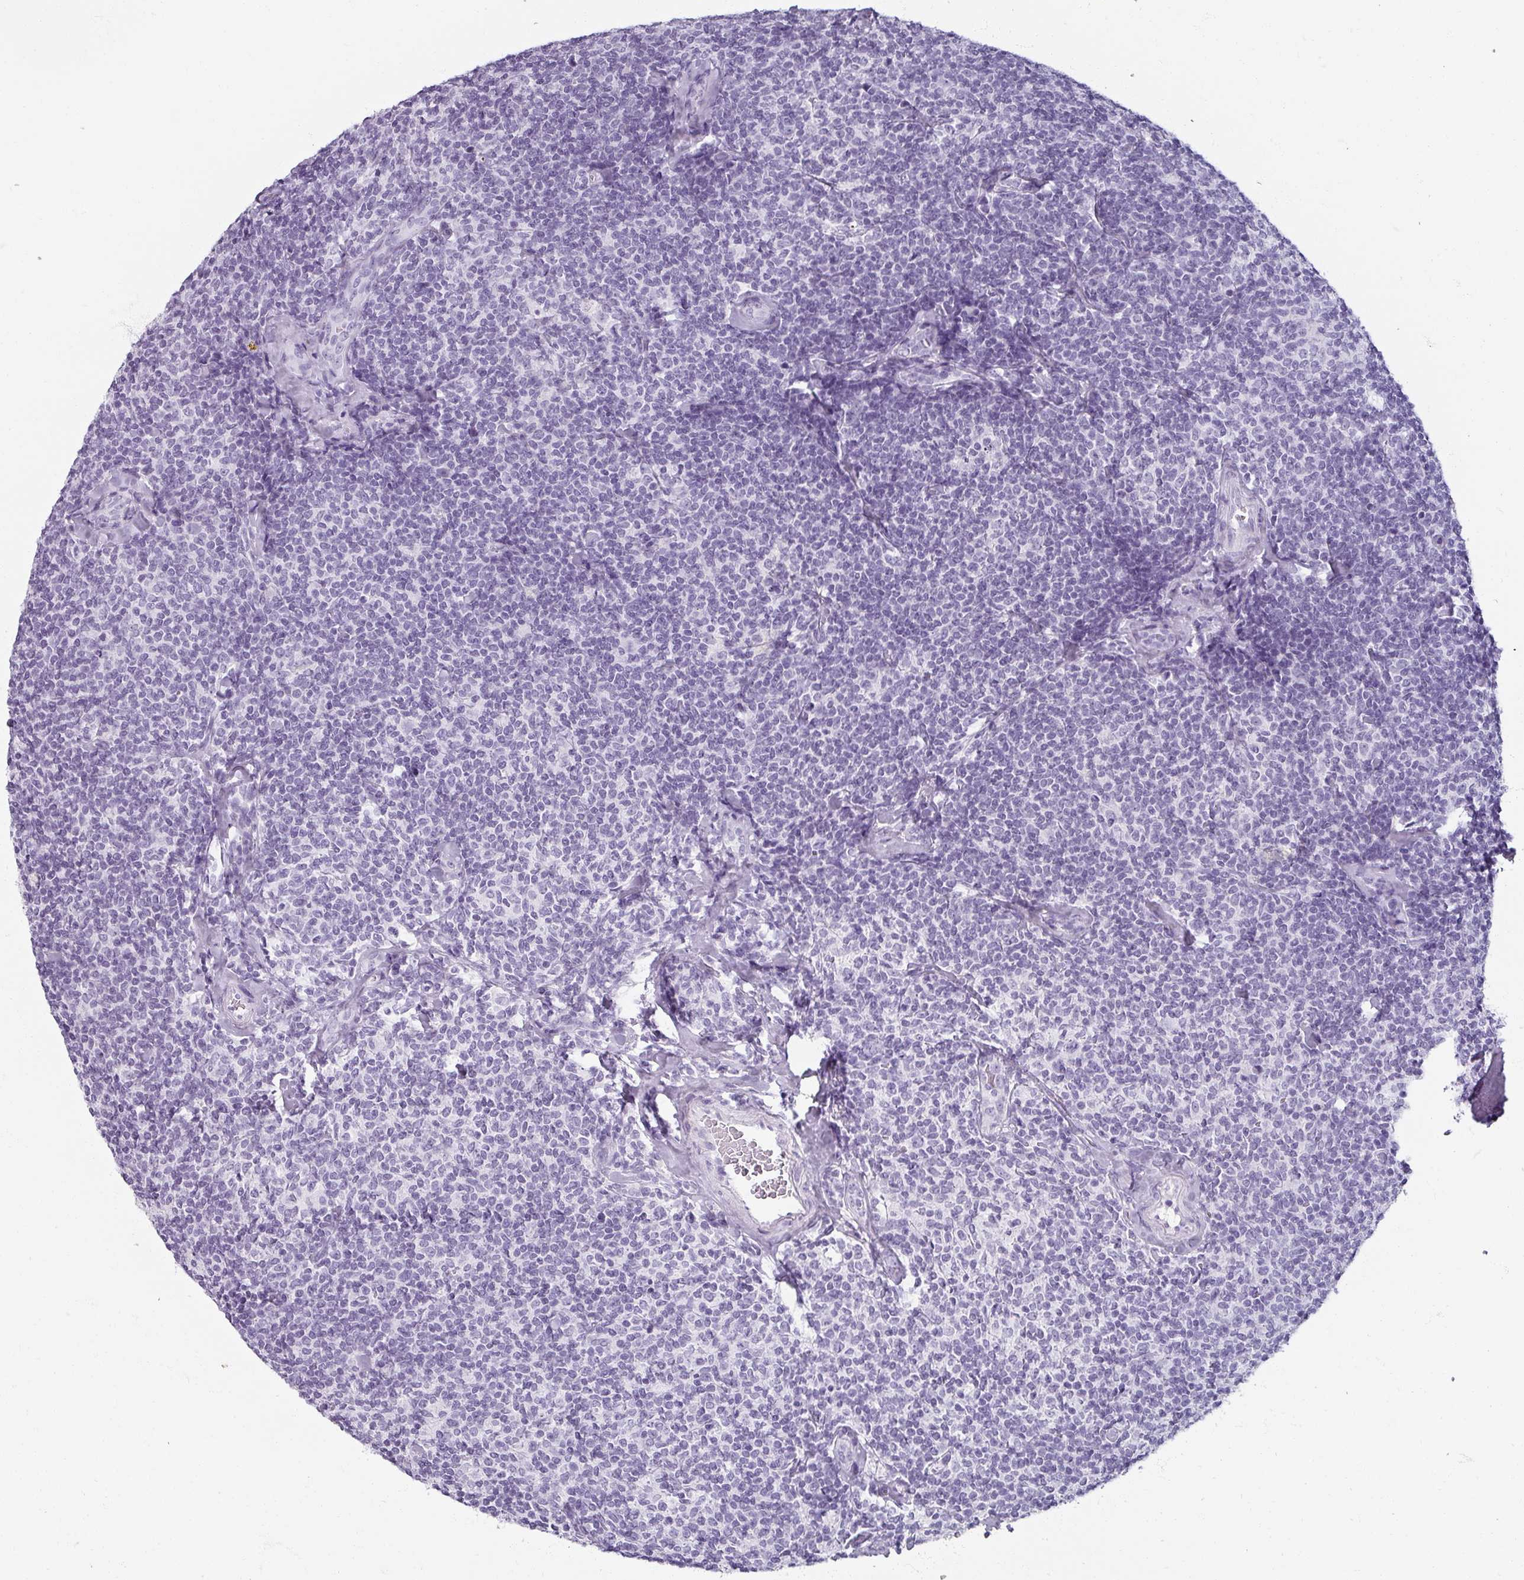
{"staining": {"intensity": "negative", "quantity": "none", "location": "none"}, "tissue": "lymphoma", "cell_type": "Tumor cells", "image_type": "cancer", "snomed": [{"axis": "morphology", "description": "Malignant lymphoma, non-Hodgkin's type, Low grade"}, {"axis": "topography", "description": "Lymph node"}], "caption": "An immunohistochemistry (IHC) photomicrograph of lymphoma is shown. There is no staining in tumor cells of lymphoma.", "gene": "REG3G", "patient": {"sex": "female", "age": 56}}